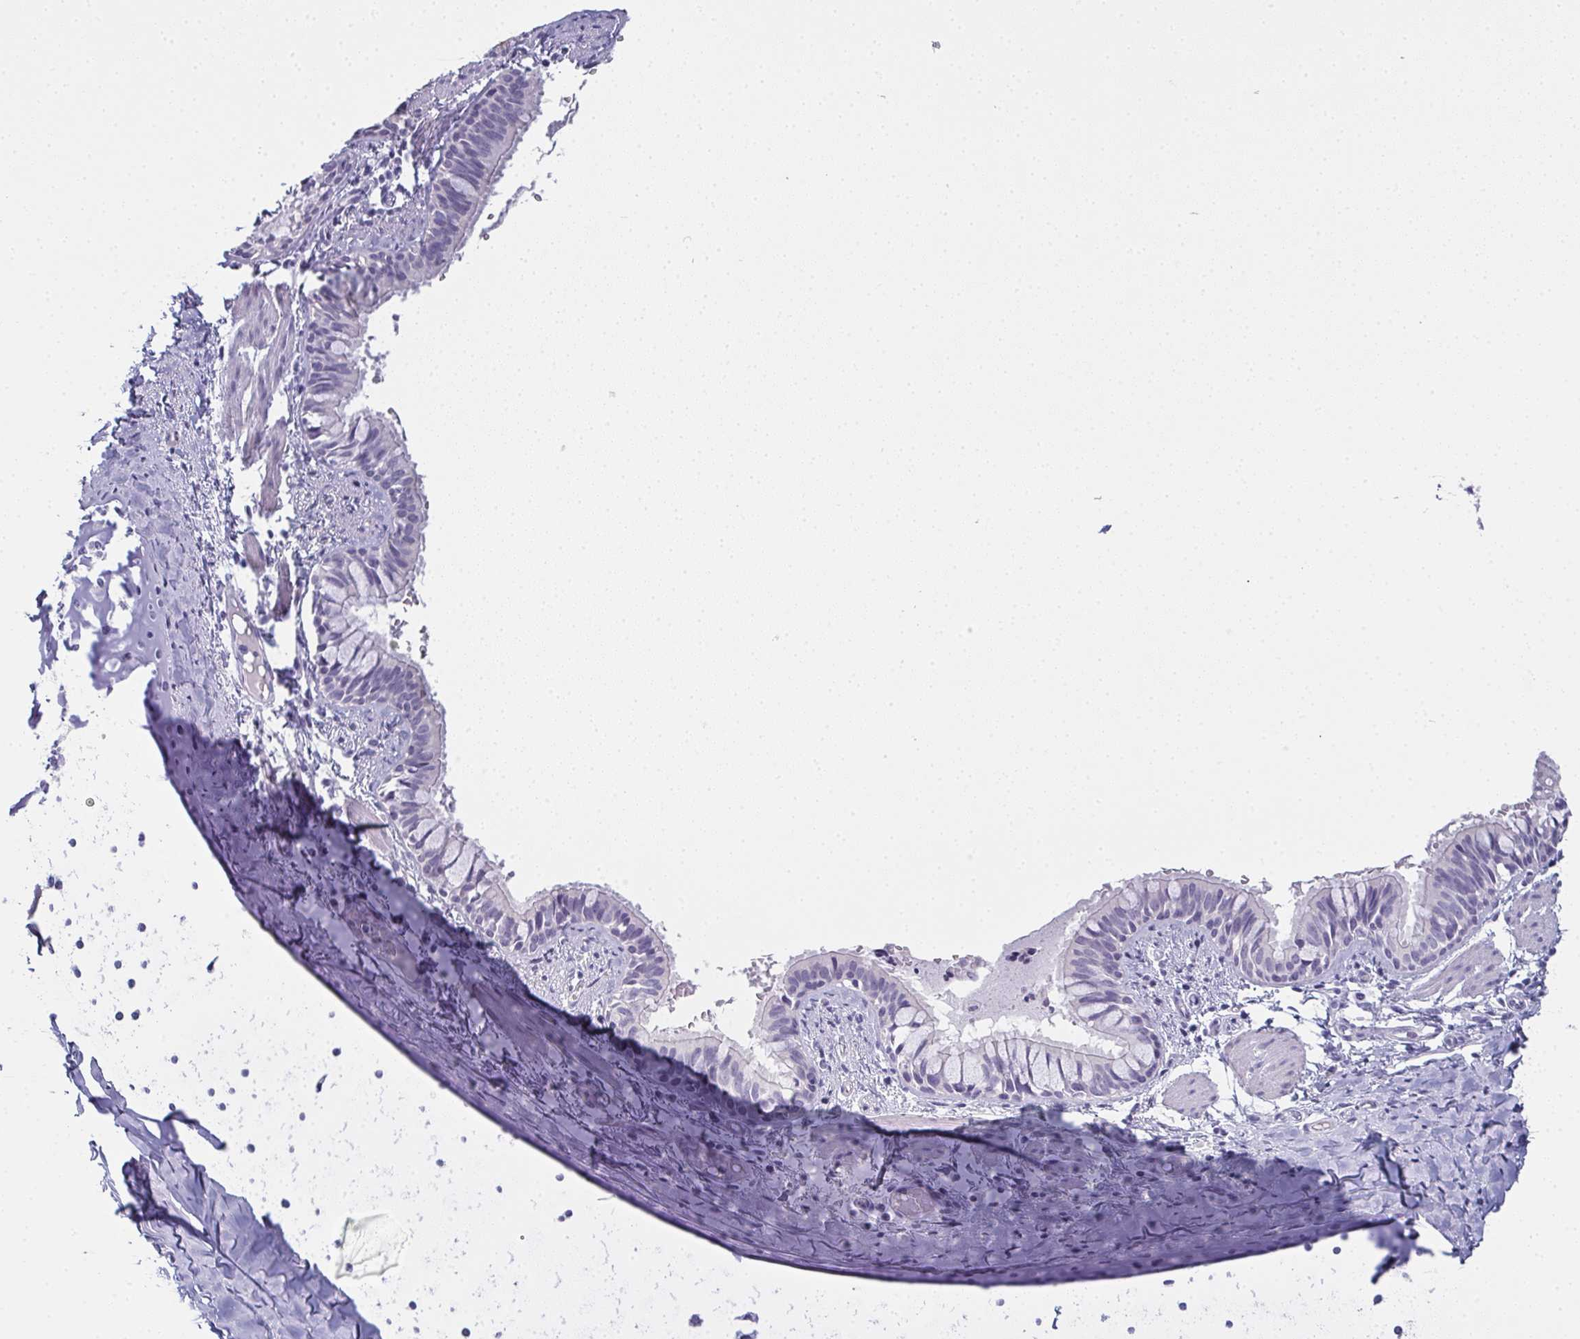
{"staining": {"intensity": "negative", "quantity": "none", "location": "none"}, "tissue": "bronchus", "cell_type": "Respiratory epithelial cells", "image_type": "normal", "snomed": [{"axis": "morphology", "description": "Normal tissue, NOS"}, {"axis": "topography", "description": "Bronchus"}], "caption": "Immunohistochemistry histopathology image of unremarkable human bronchus stained for a protein (brown), which demonstrates no expression in respiratory epithelial cells.", "gene": "SLC36A2", "patient": {"sex": "male", "age": 1}}